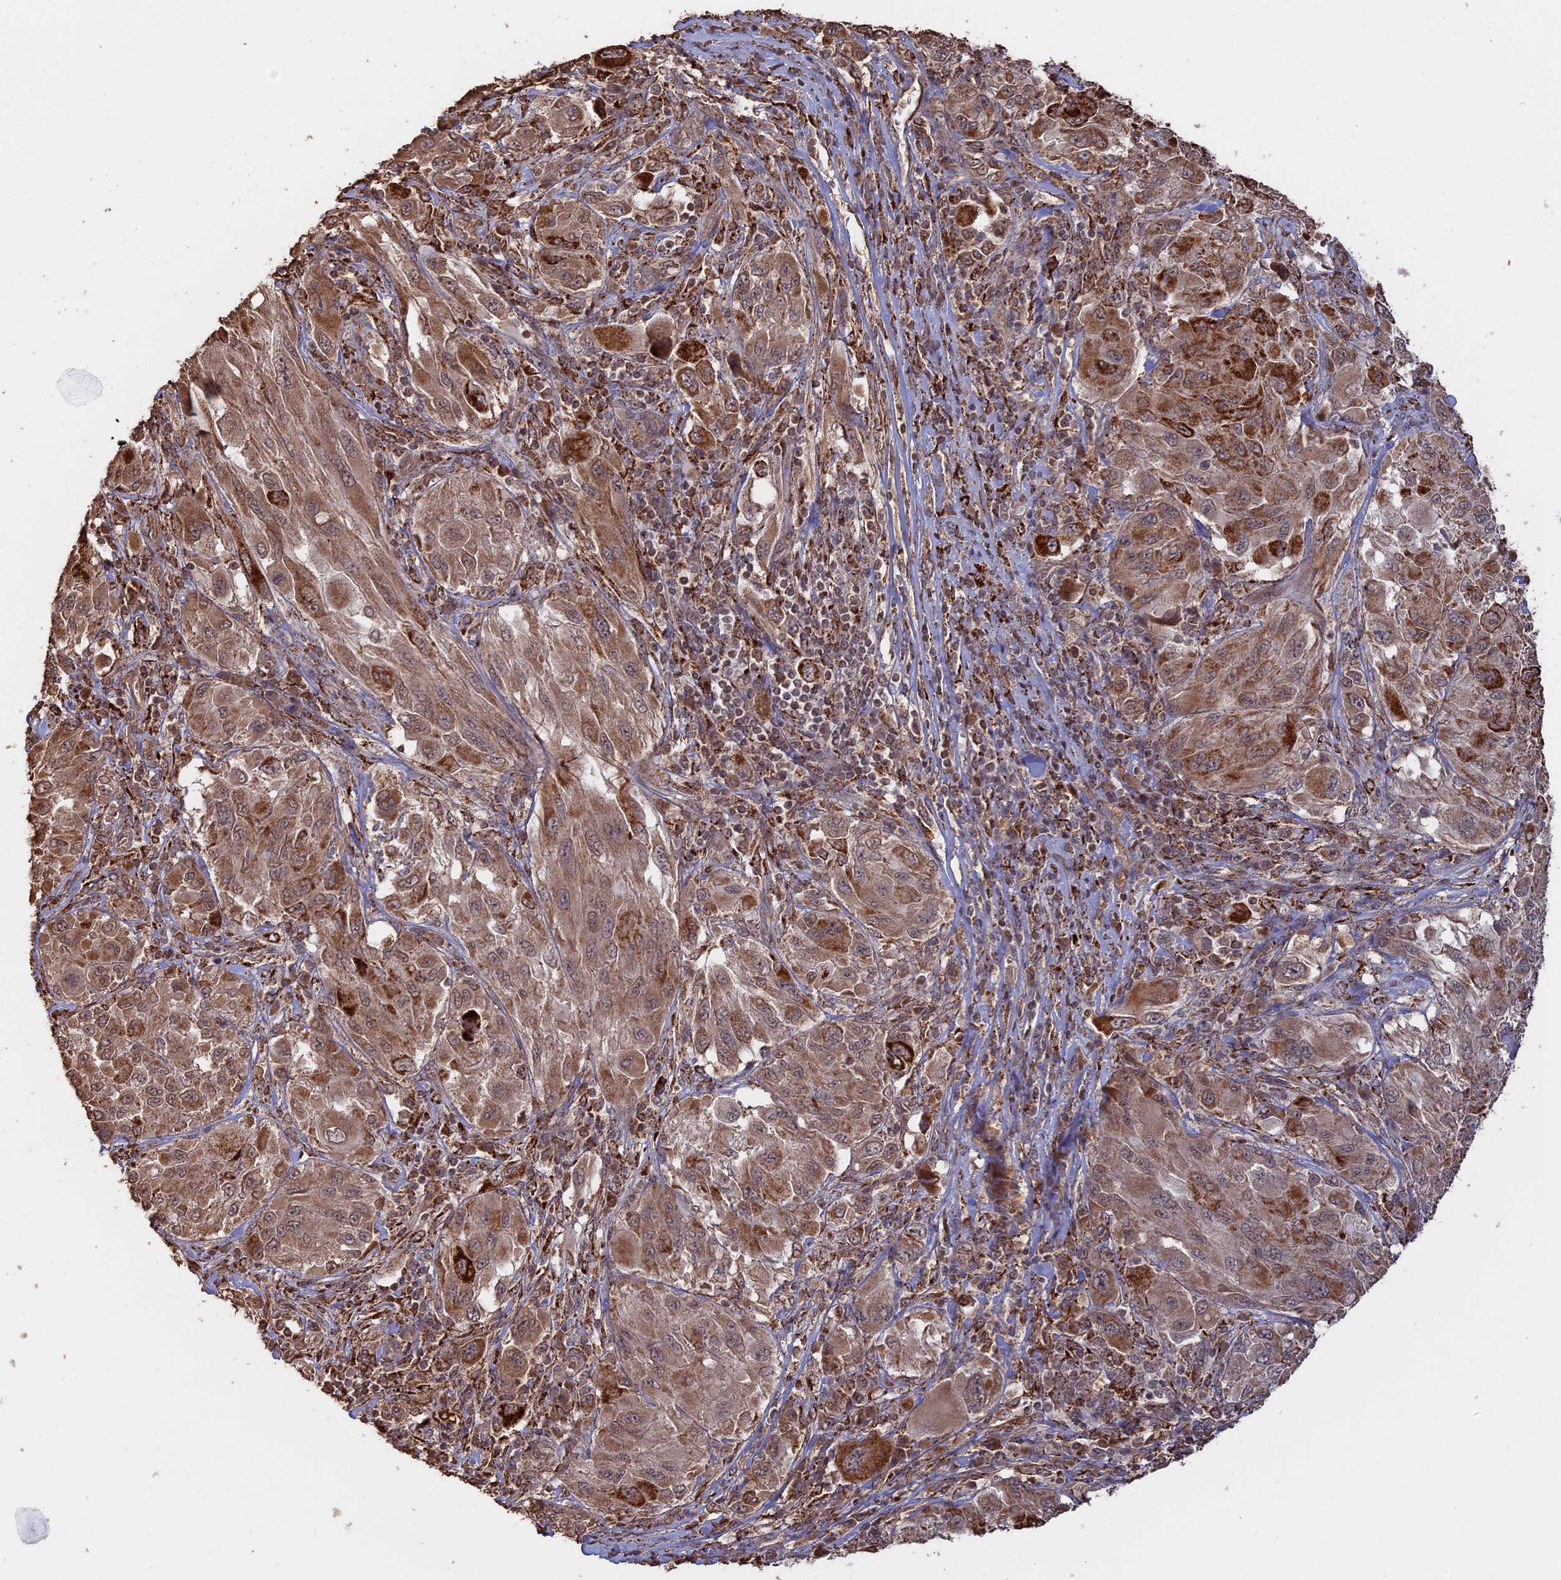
{"staining": {"intensity": "moderate", "quantity": ">75%", "location": "cytoplasmic/membranous"}, "tissue": "melanoma", "cell_type": "Tumor cells", "image_type": "cancer", "snomed": [{"axis": "morphology", "description": "Malignant melanoma, NOS"}, {"axis": "topography", "description": "Skin"}], "caption": "A photomicrograph showing moderate cytoplasmic/membranous expression in approximately >75% of tumor cells in malignant melanoma, as visualized by brown immunohistochemical staining.", "gene": "FAM210B", "patient": {"sex": "female", "age": 91}}